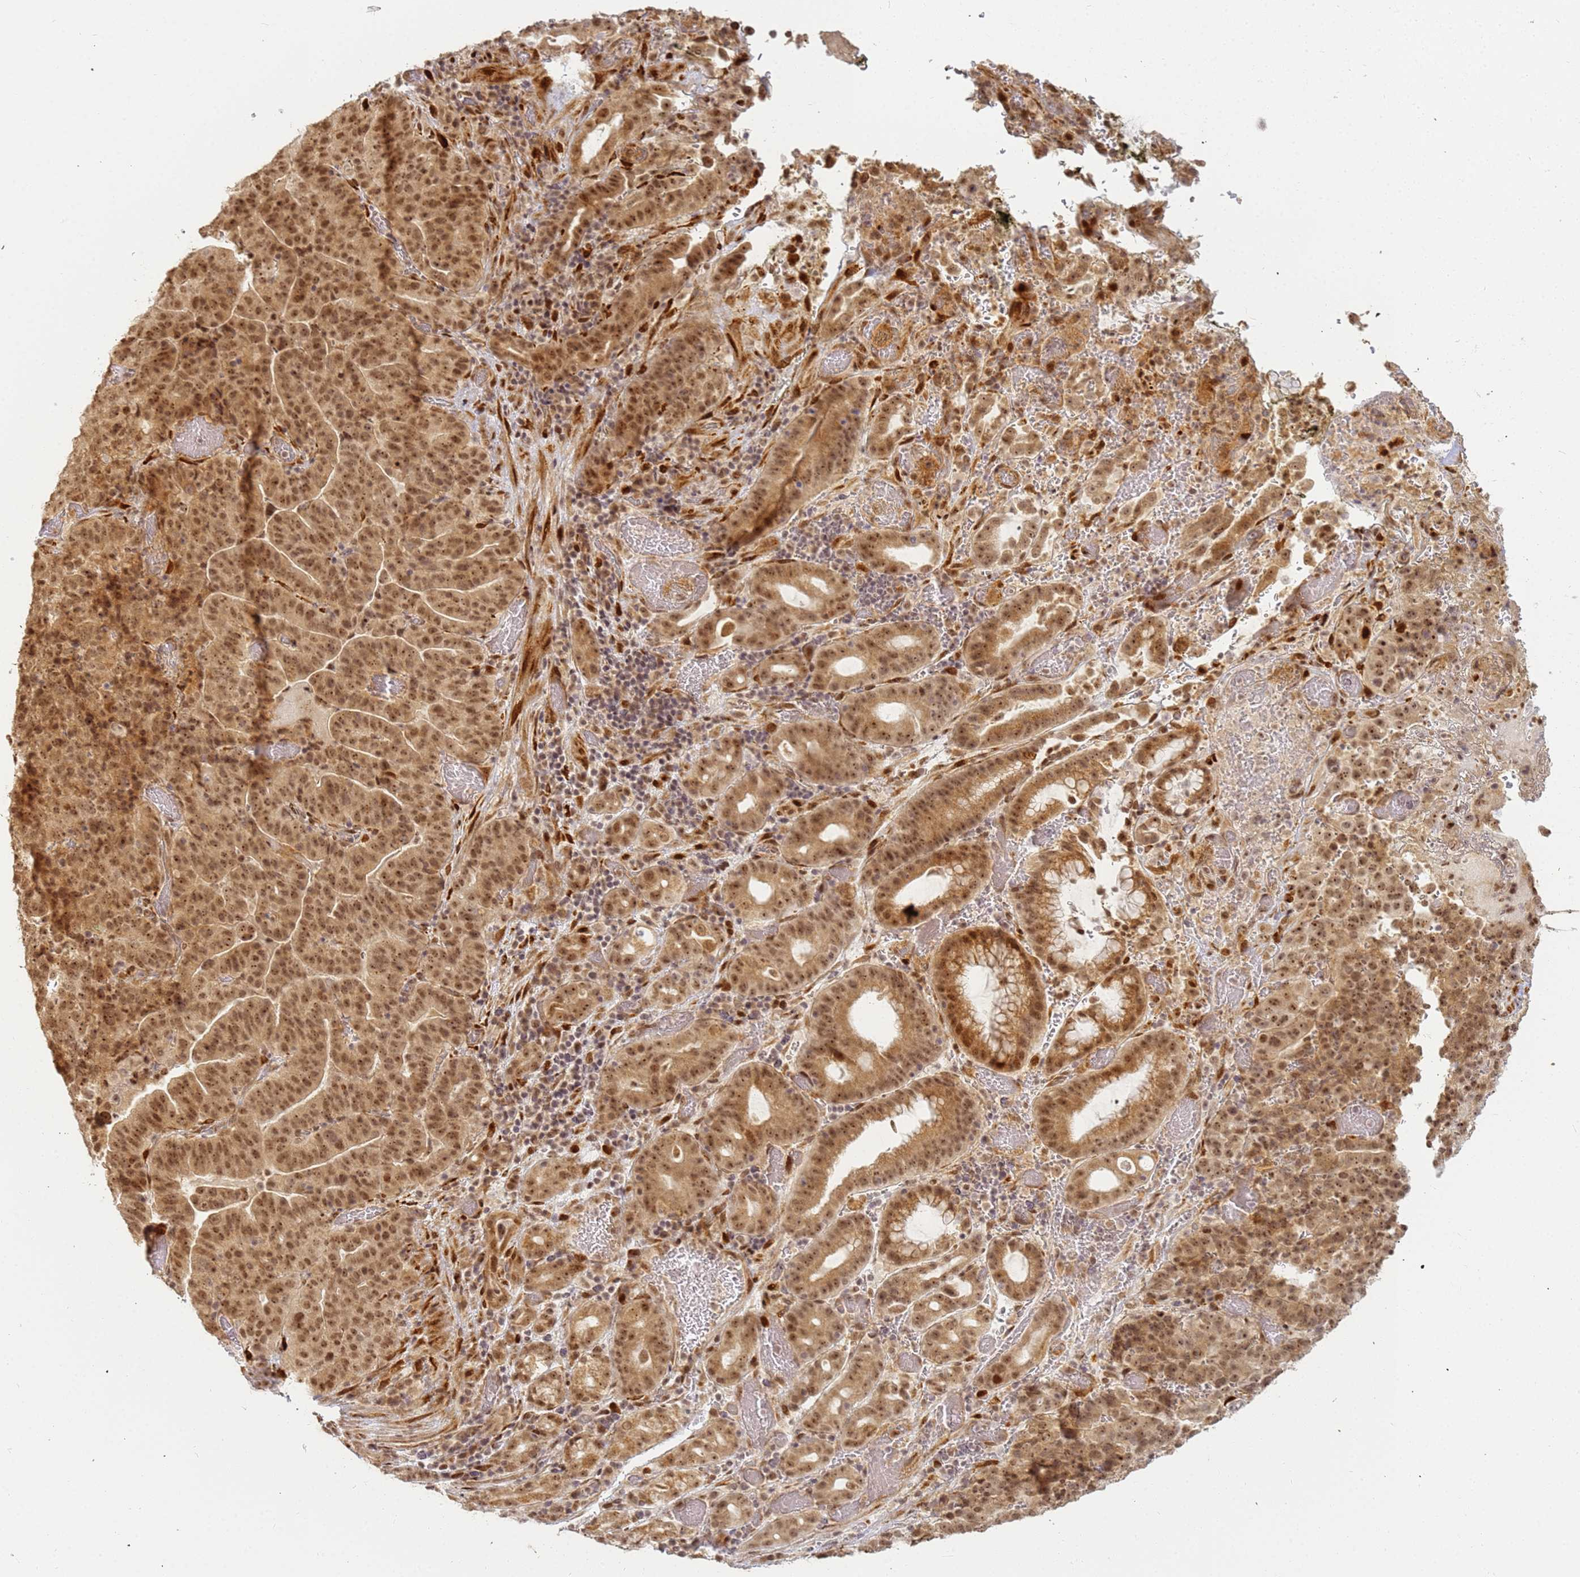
{"staining": {"intensity": "moderate", "quantity": ">75%", "location": "cytoplasmic/membranous,nuclear"}, "tissue": "stomach cancer", "cell_type": "Tumor cells", "image_type": "cancer", "snomed": [{"axis": "morphology", "description": "Adenocarcinoma, NOS"}, {"axis": "topography", "description": "Stomach"}], "caption": "This histopathology image exhibits adenocarcinoma (stomach) stained with IHC to label a protein in brown. The cytoplasmic/membranous and nuclear of tumor cells show moderate positivity for the protein. Nuclei are counter-stained blue.", "gene": "ABCA2", "patient": {"sex": "male", "age": 48}}